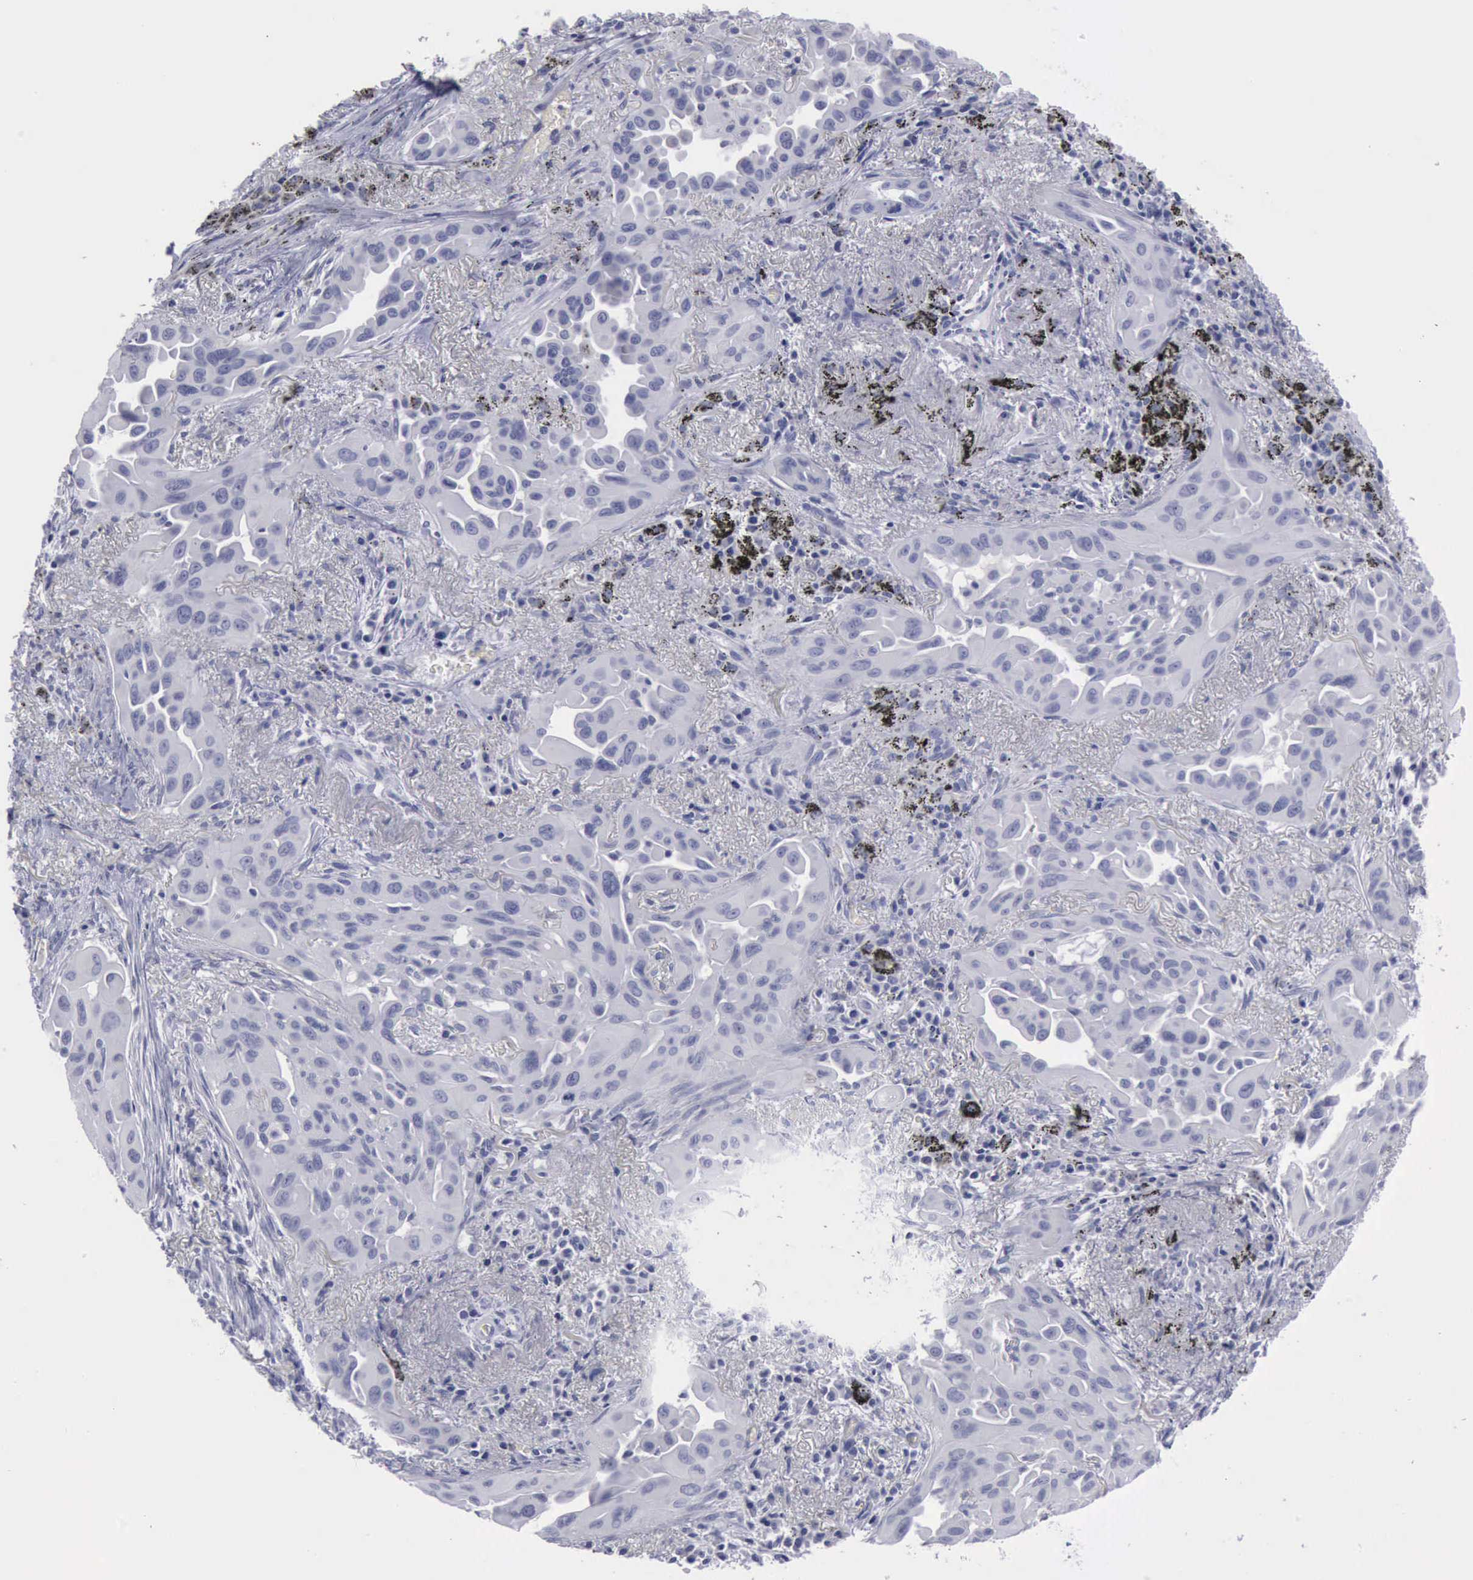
{"staining": {"intensity": "negative", "quantity": "none", "location": "none"}, "tissue": "lung cancer", "cell_type": "Tumor cells", "image_type": "cancer", "snomed": [{"axis": "morphology", "description": "Adenocarcinoma, NOS"}, {"axis": "topography", "description": "Lung"}], "caption": "Tumor cells are negative for protein expression in human lung cancer.", "gene": "KRT13", "patient": {"sex": "male", "age": 68}}